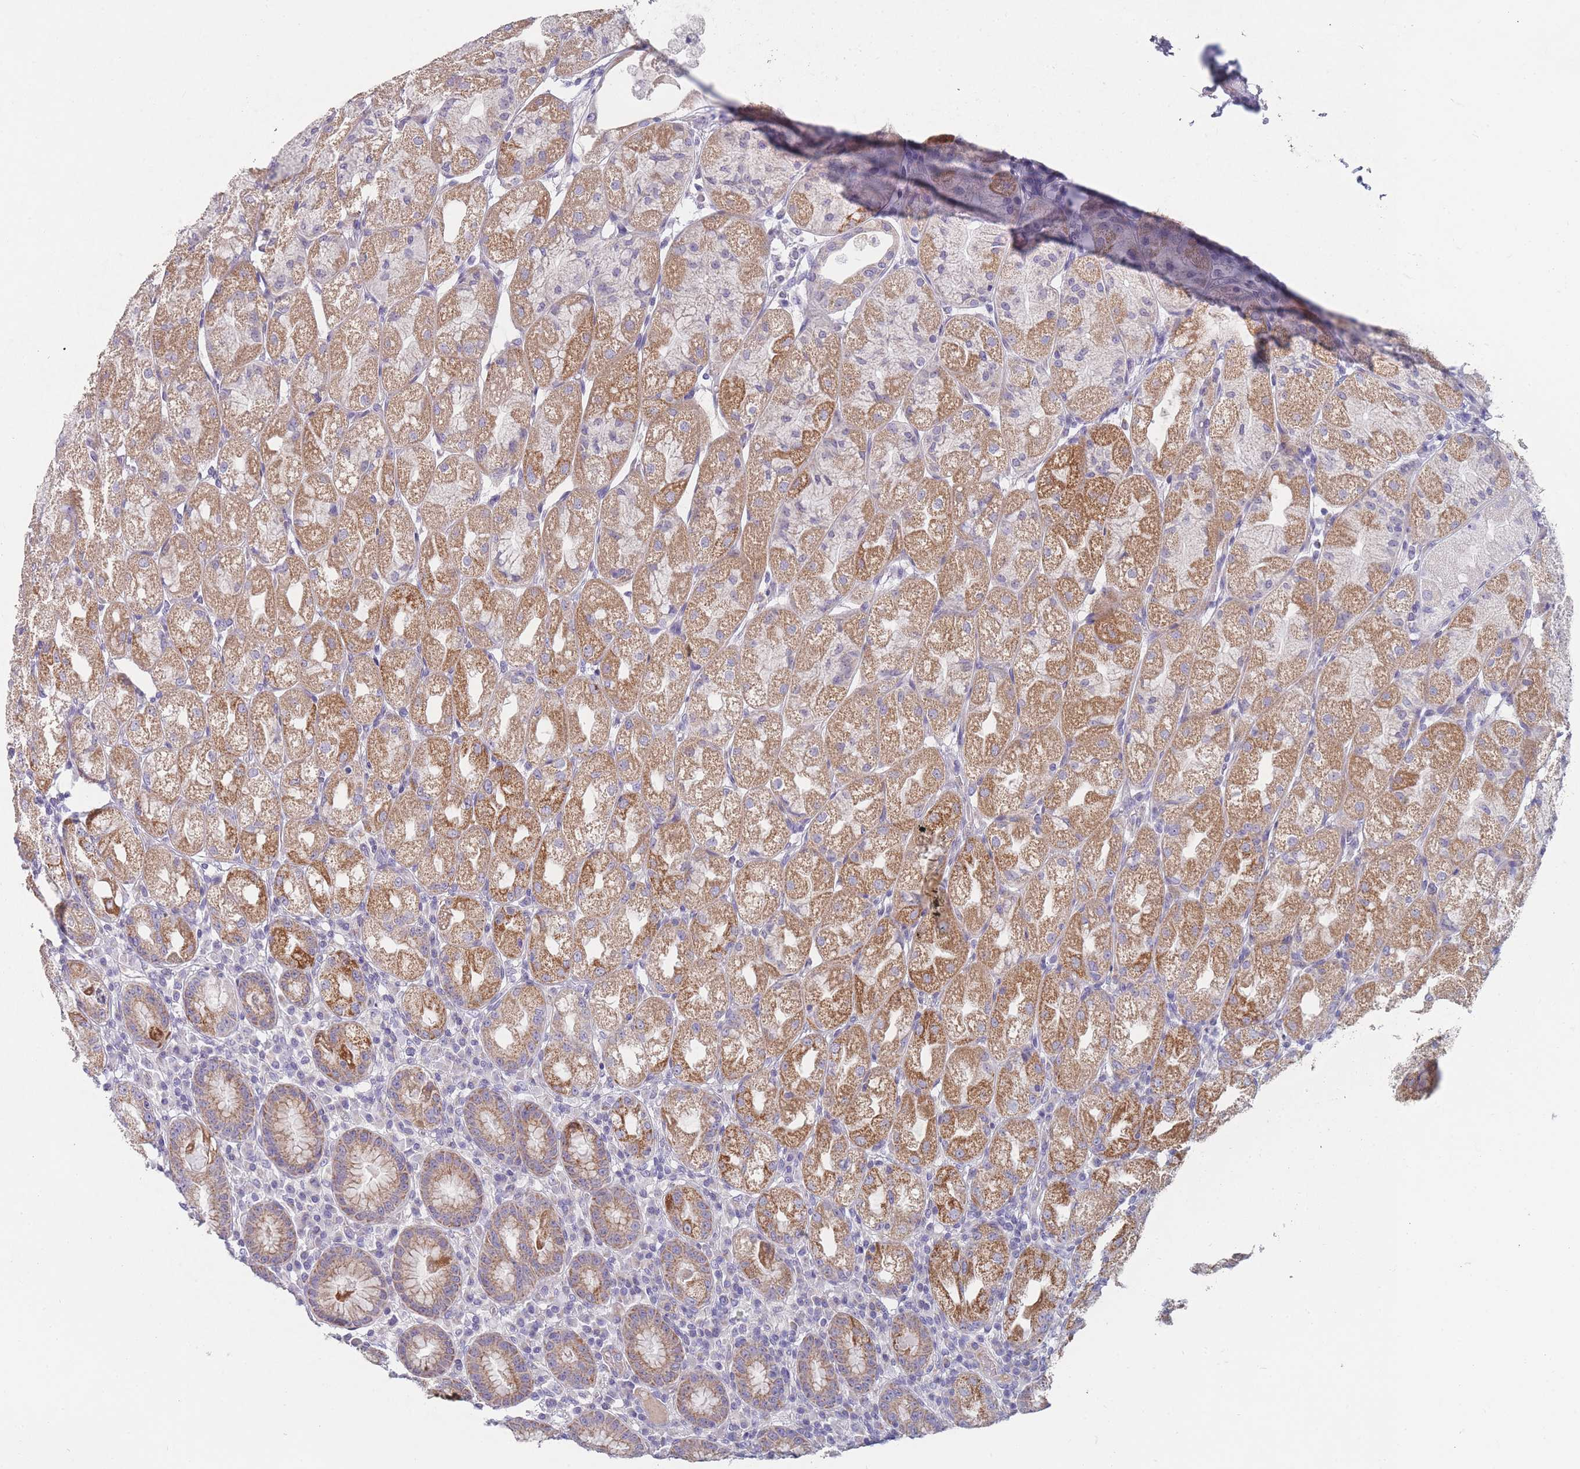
{"staining": {"intensity": "strong", "quantity": ">75%", "location": "cytoplasmic/membranous"}, "tissue": "stomach", "cell_type": "Glandular cells", "image_type": "normal", "snomed": [{"axis": "morphology", "description": "Normal tissue, NOS"}, {"axis": "topography", "description": "Stomach, upper"}], "caption": "This photomicrograph demonstrates immunohistochemistry (IHC) staining of normal stomach, with high strong cytoplasmic/membranous staining in about >75% of glandular cells.", "gene": "MRPS14", "patient": {"sex": "male", "age": 52}}